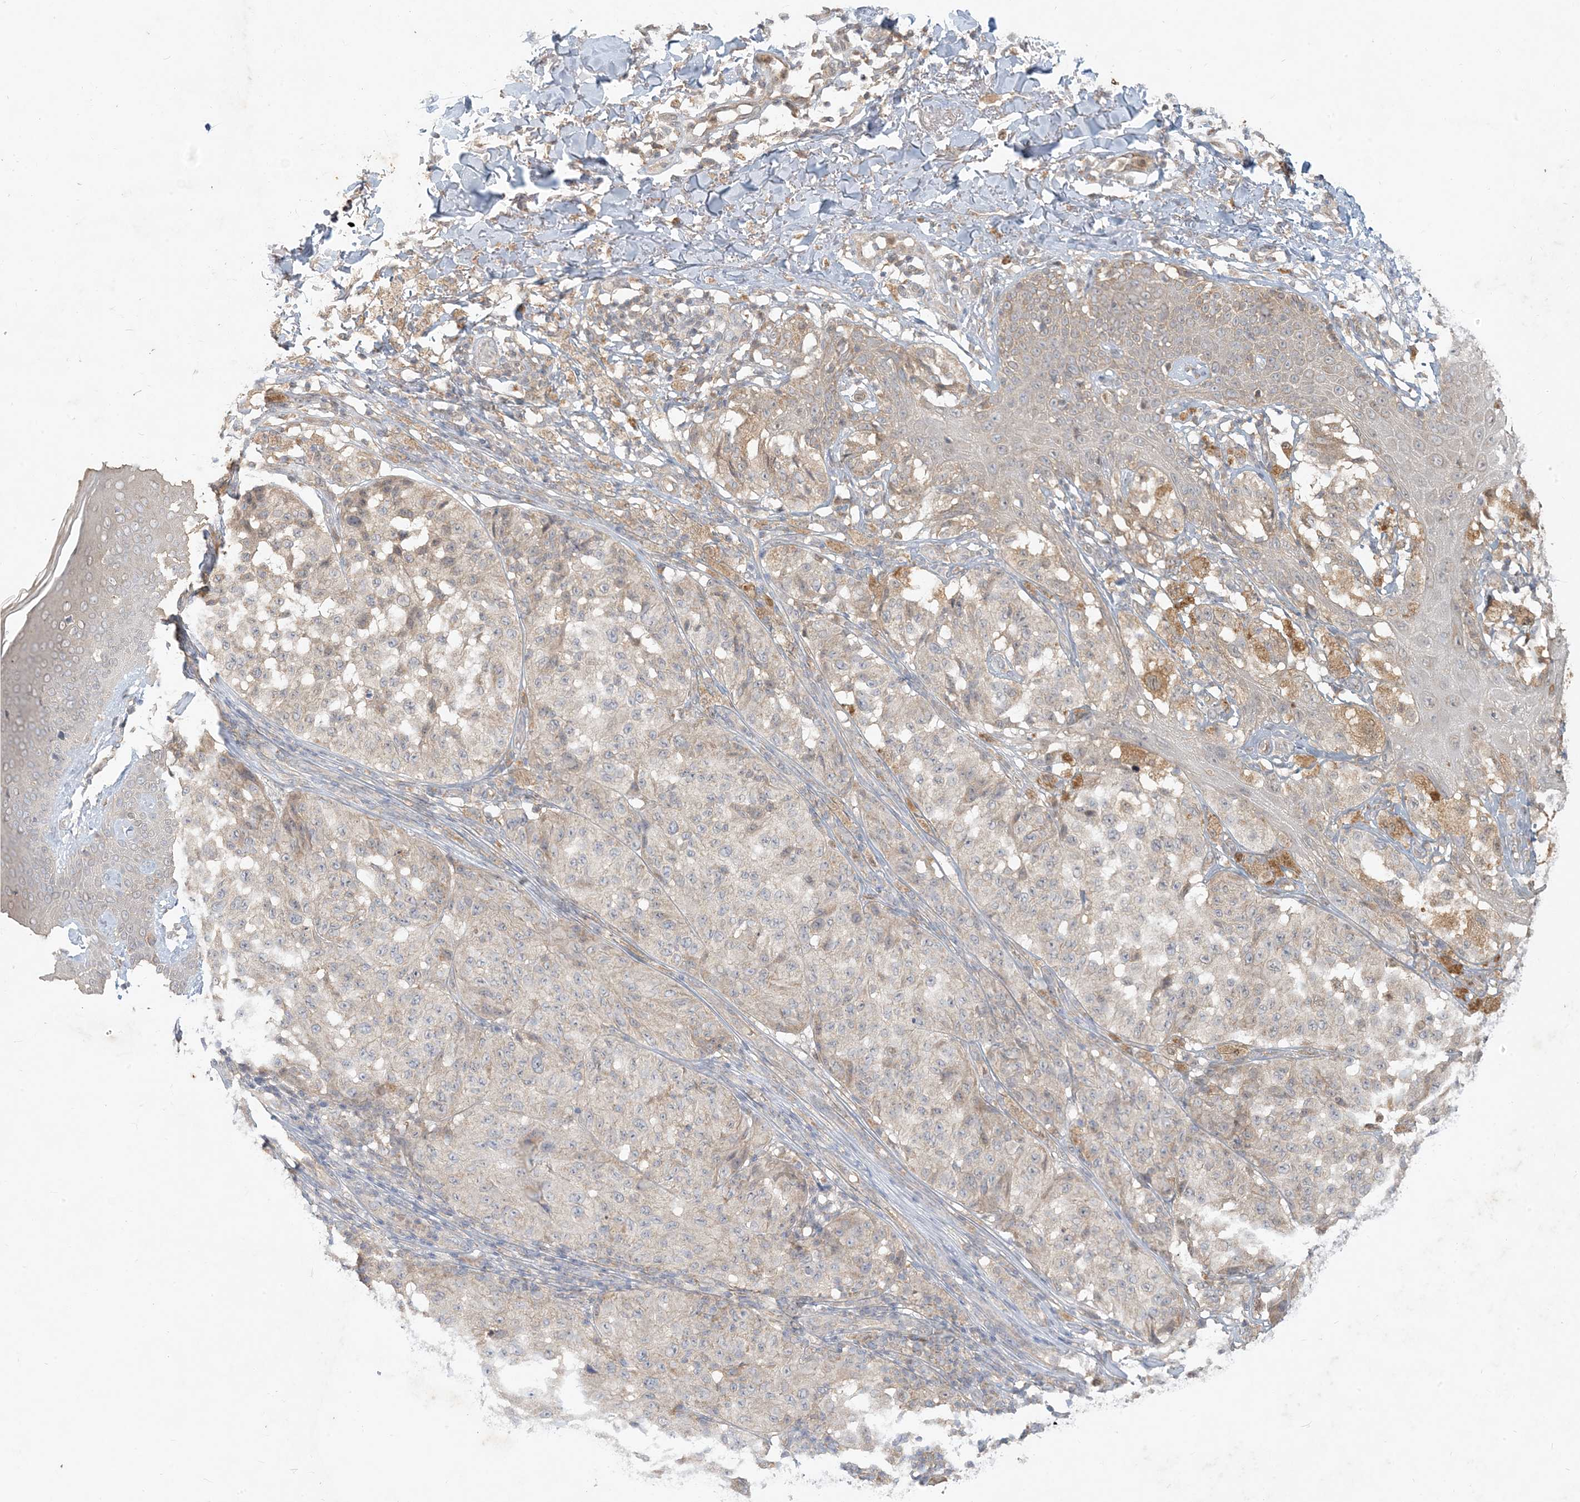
{"staining": {"intensity": "moderate", "quantity": "25%-75%", "location": "cytoplasmic/membranous"}, "tissue": "melanoma", "cell_type": "Tumor cells", "image_type": "cancer", "snomed": [{"axis": "morphology", "description": "Malignant melanoma, NOS"}, {"axis": "topography", "description": "Skin"}], "caption": "Protein staining demonstrates moderate cytoplasmic/membranous positivity in approximately 25%-75% of tumor cells in malignant melanoma.", "gene": "MCOLN1", "patient": {"sex": "female", "age": 46}}